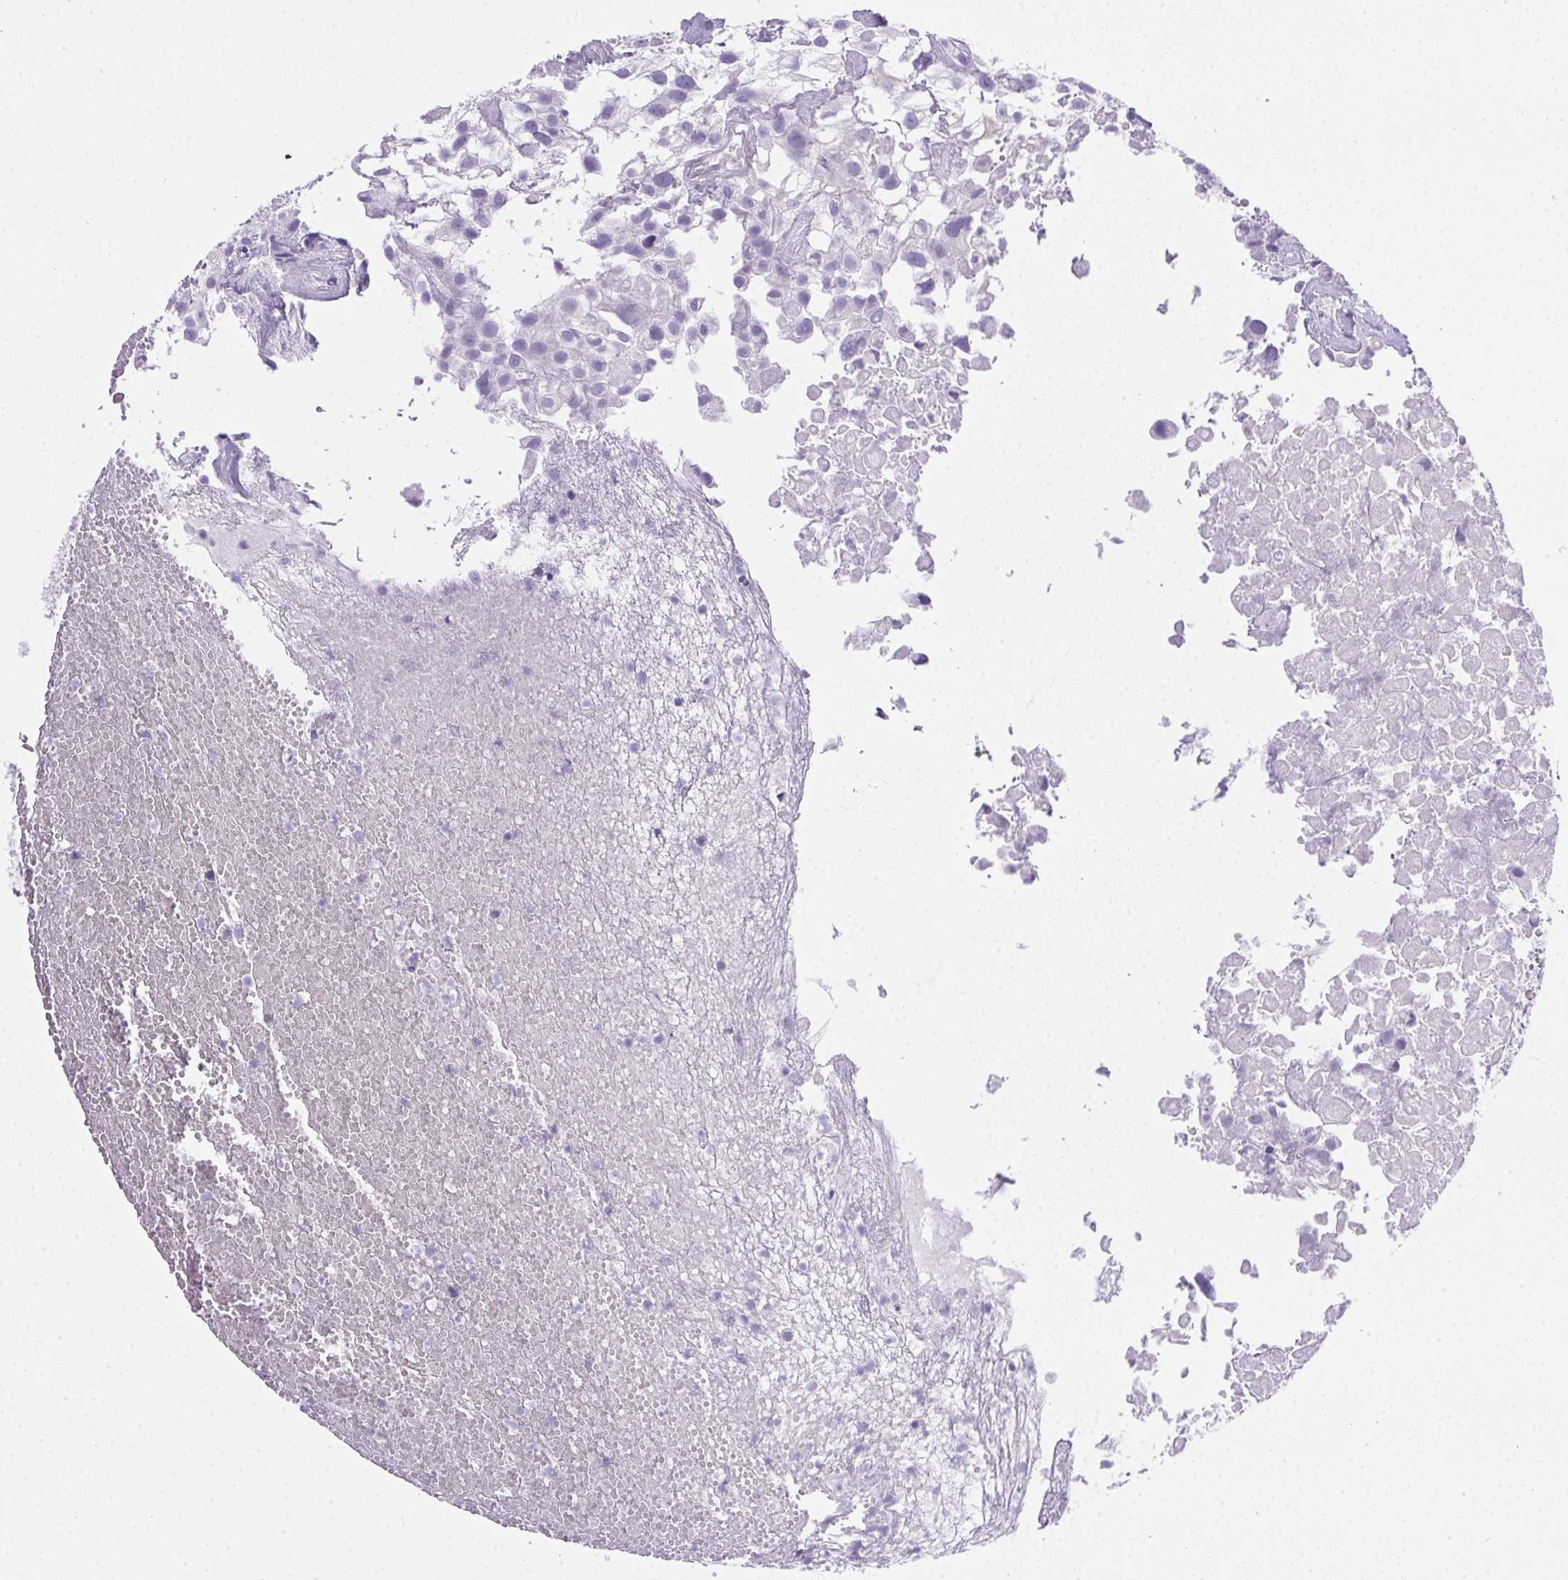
{"staining": {"intensity": "negative", "quantity": "none", "location": "none"}, "tissue": "urothelial cancer", "cell_type": "Tumor cells", "image_type": "cancer", "snomed": [{"axis": "morphology", "description": "Urothelial carcinoma, High grade"}, {"axis": "topography", "description": "Urinary bladder"}], "caption": "High magnification brightfield microscopy of urothelial cancer stained with DAB (brown) and counterstained with hematoxylin (blue): tumor cells show no significant staining. Brightfield microscopy of IHC stained with DAB (brown) and hematoxylin (blue), captured at high magnification.", "gene": "SPACA5B", "patient": {"sex": "male", "age": 56}}